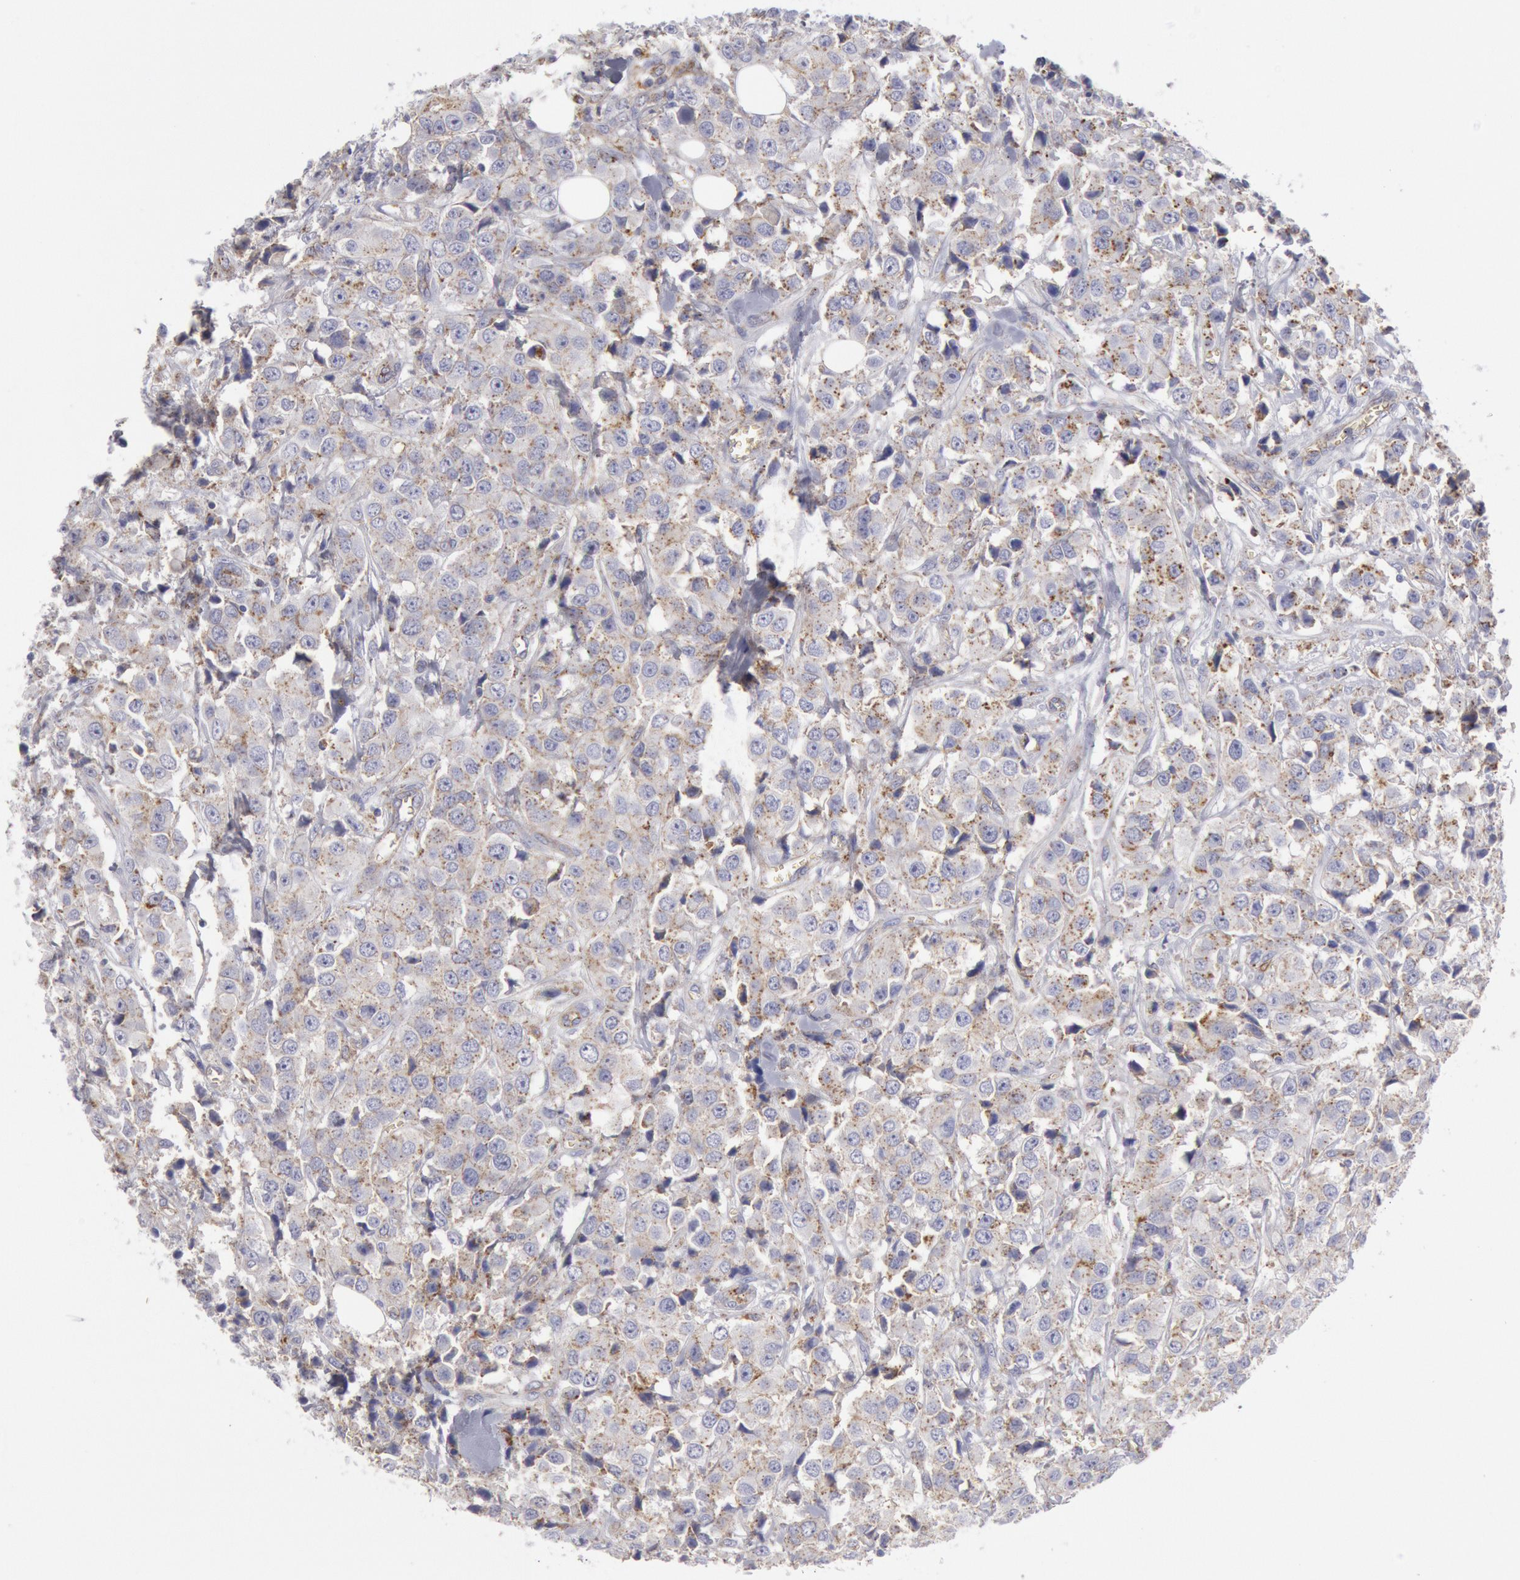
{"staining": {"intensity": "weak", "quantity": "25%-75%", "location": "cytoplasmic/membranous"}, "tissue": "breast cancer", "cell_type": "Tumor cells", "image_type": "cancer", "snomed": [{"axis": "morphology", "description": "Duct carcinoma"}, {"axis": "topography", "description": "Breast"}], "caption": "Protein positivity by immunohistochemistry (IHC) shows weak cytoplasmic/membranous staining in approximately 25%-75% of tumor cells in breast cancer (infiltrating ductal carcinoma). The staining was performed using DAB (3,3'-diaminobenzidine), with brown indicating positive protein expression. Nuclei are stained blue with hematoxylin.", "gene": "FLOT1", "patient": {"sex": "female", "age": 58}}